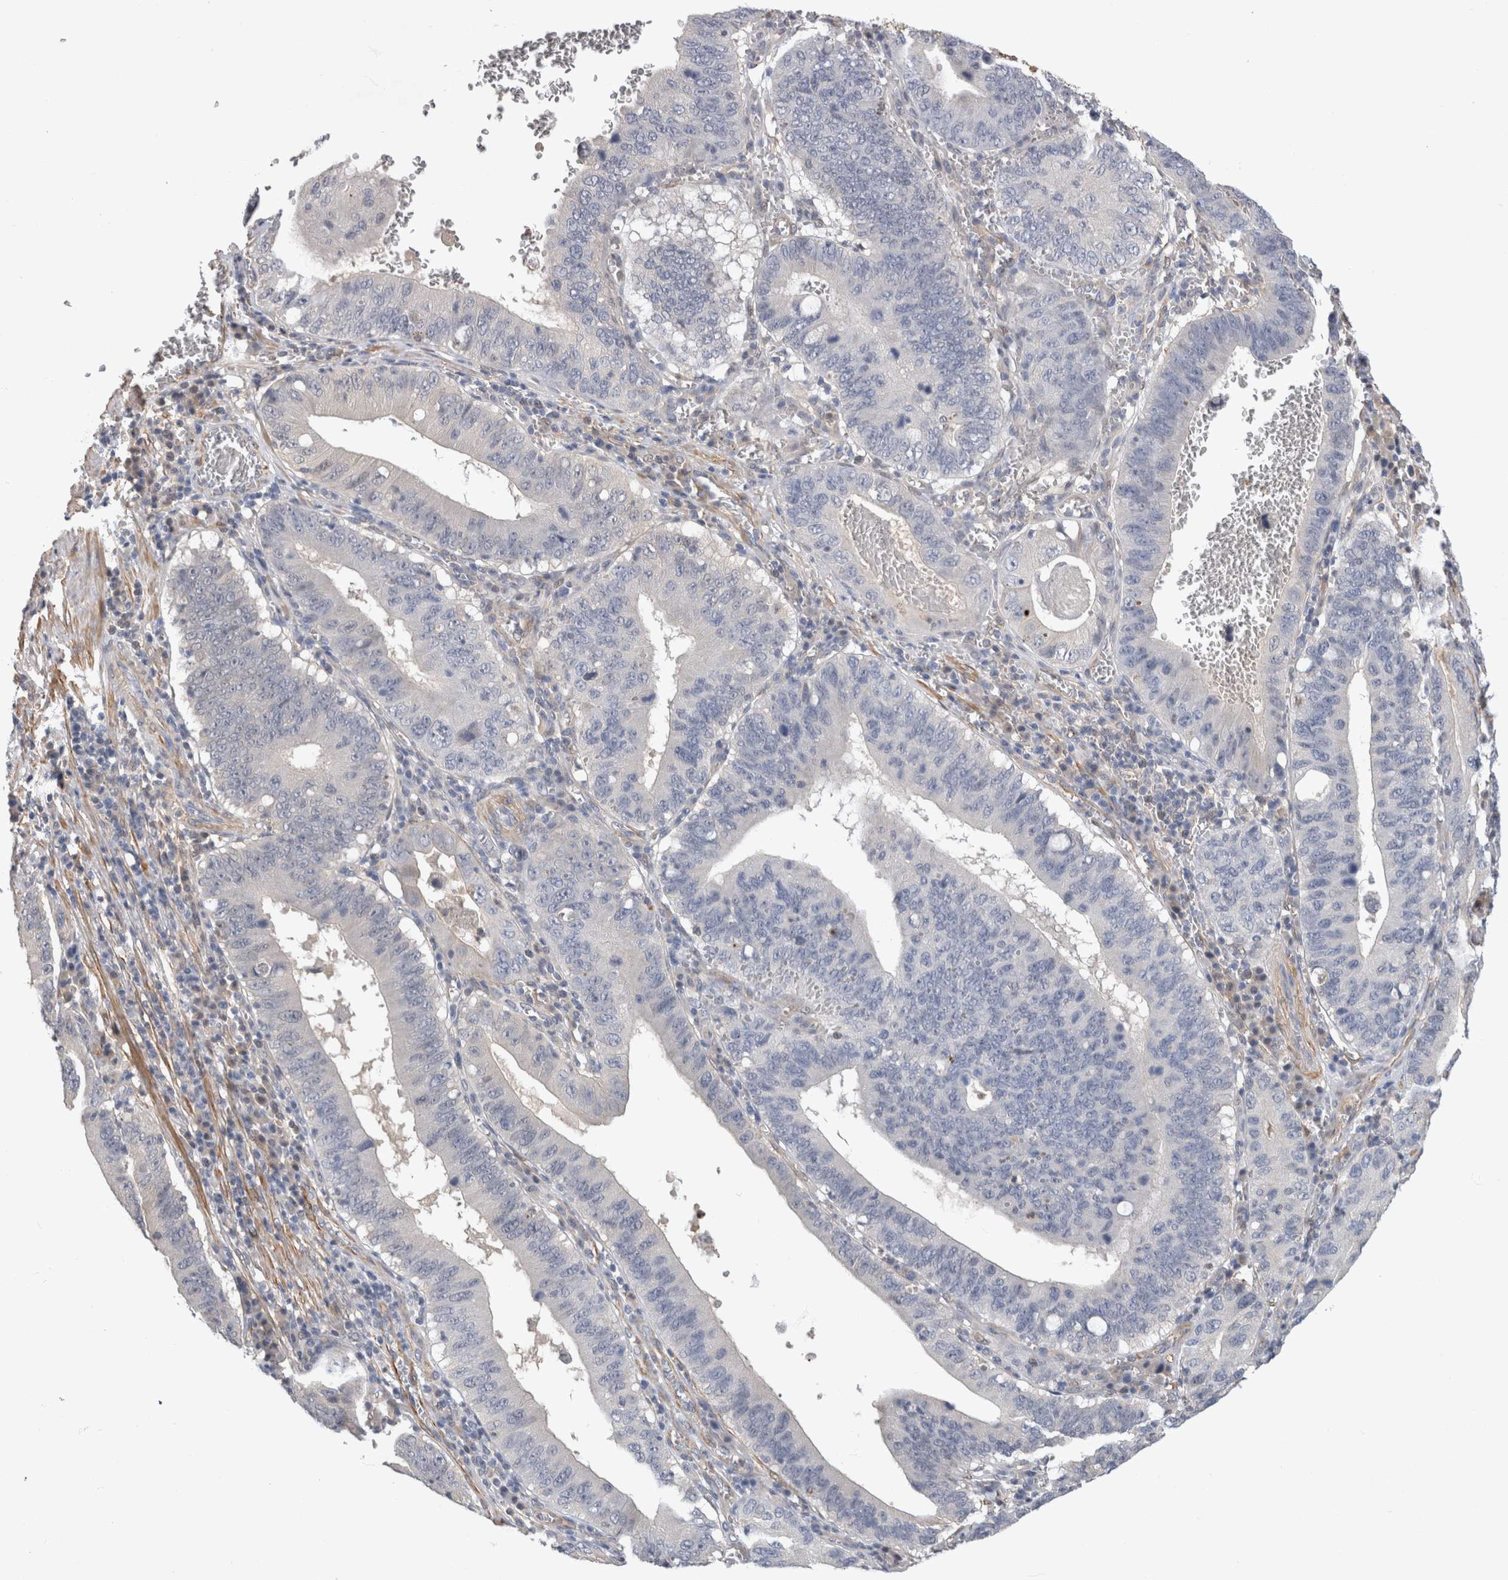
{"staining": {"intensity": "negative", "quantity": "none", "location": "none"}, "tissue": "stomach cancer", "cell_type": "Tumor cells", "image_type": "cancer", "snomed": [{"axis": "morphology", "description": "Adenocarcinoma, NOS"}, {"axis": "topography", "description": "Stomach"}, {"axis": "topography", "description": "Gastric cardia"}], "caption": "This image is of adenocarcinoma (stomach) stained with IHC to label a protein in brown with the nuclei are counter-stained blue. There is no expression in tumor cells.", "gene": "PGM1", "patient": {"sex": "male", "age": 59}}